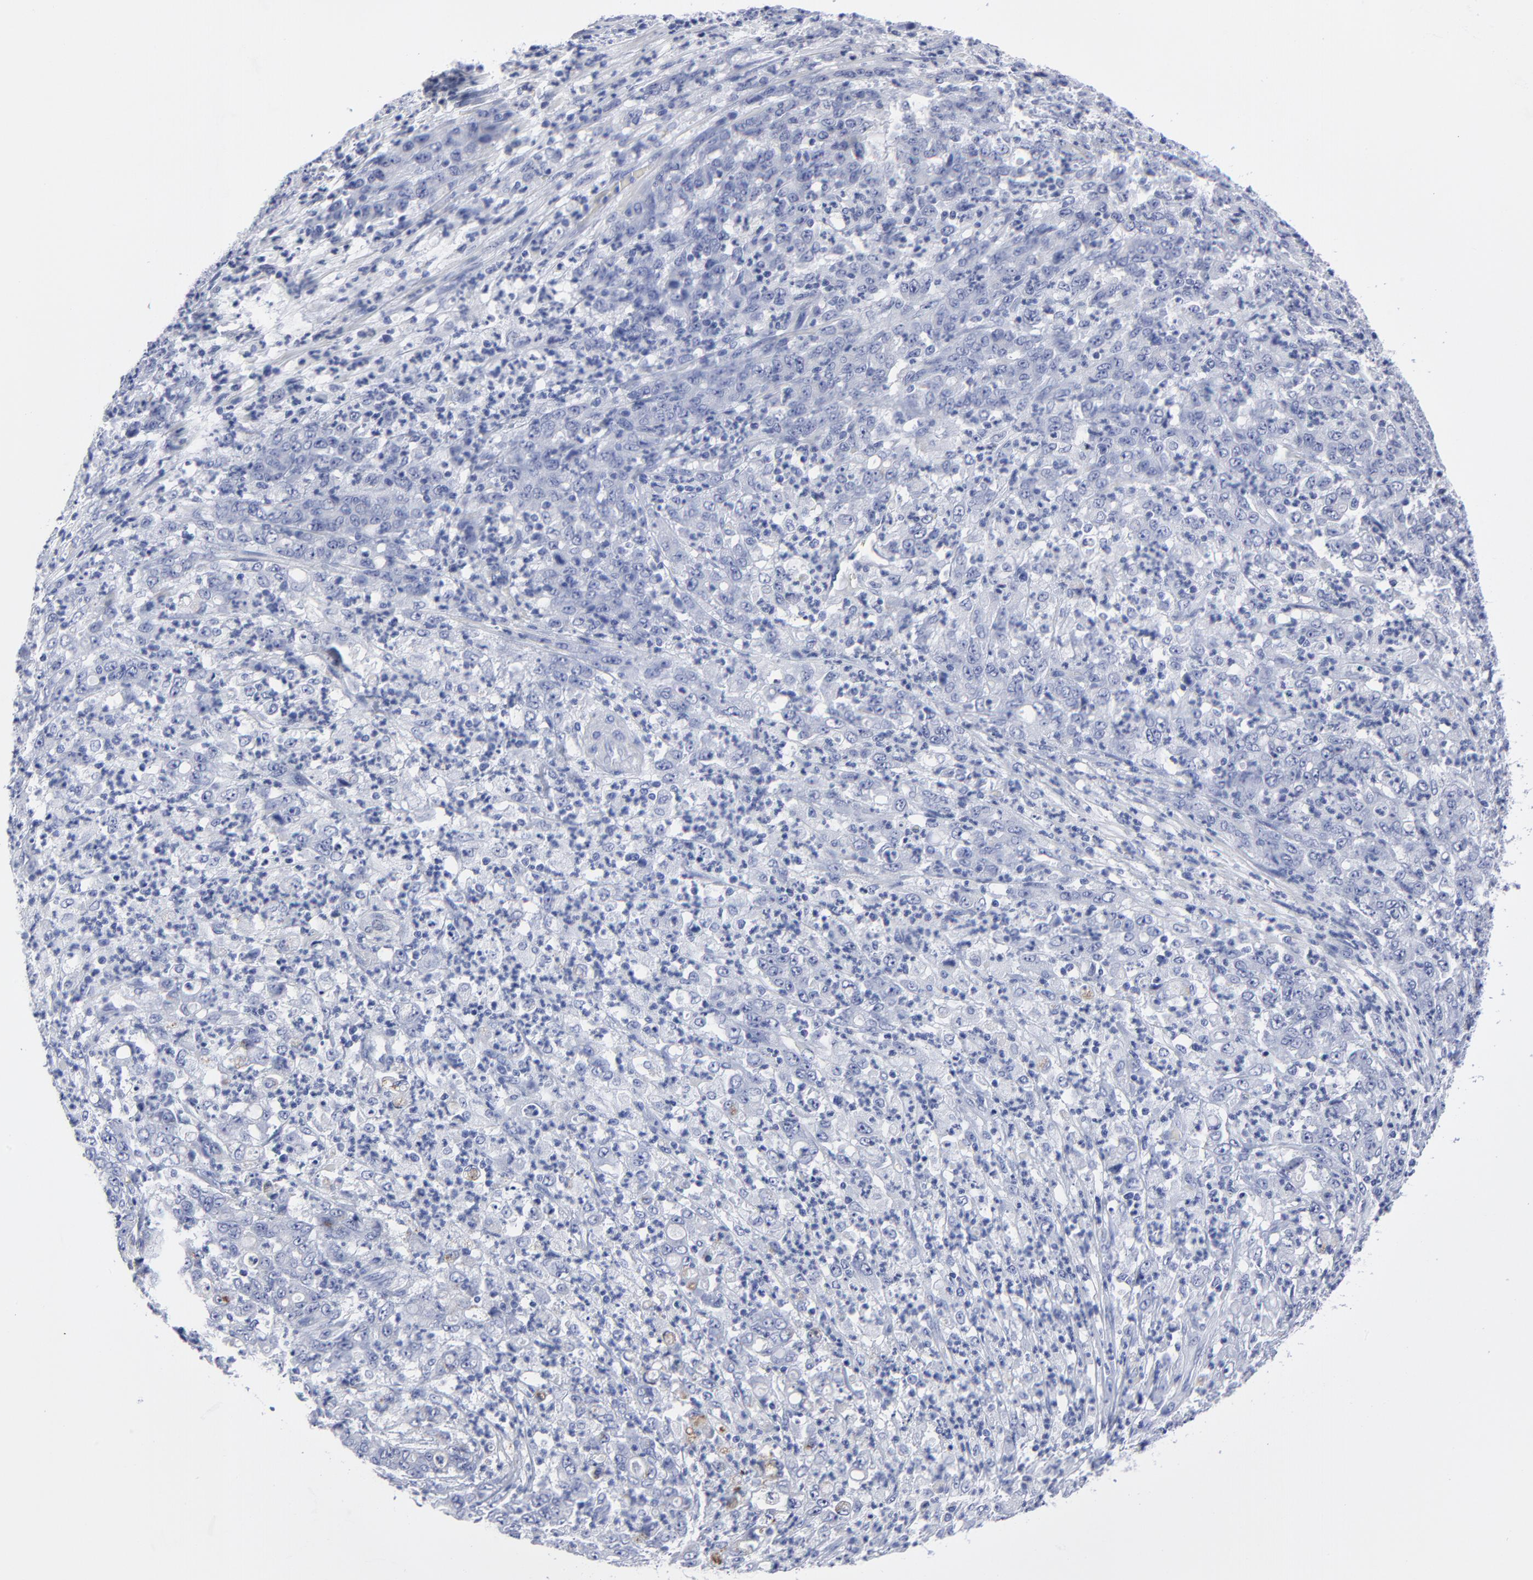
{"staining": {"intensity": "negative", "quantity": "none", "location": "none"}, "tissue": "stomach cancer", "cell_type": "Tumor cells", "image_type": "cancer", "snomed": [{"axis": "morphology", "description": "Adenocarcinoma, NOS"}, {"axis": "topography", "description": "Stomach, lower"}], "caption": "DAB immunohistochemical staining of human stomach adenocarcinoma exhibits no significant positivity in tumor cells.", "gene": "CNTN3", "patient": {"sex": "female", "age": 71}}